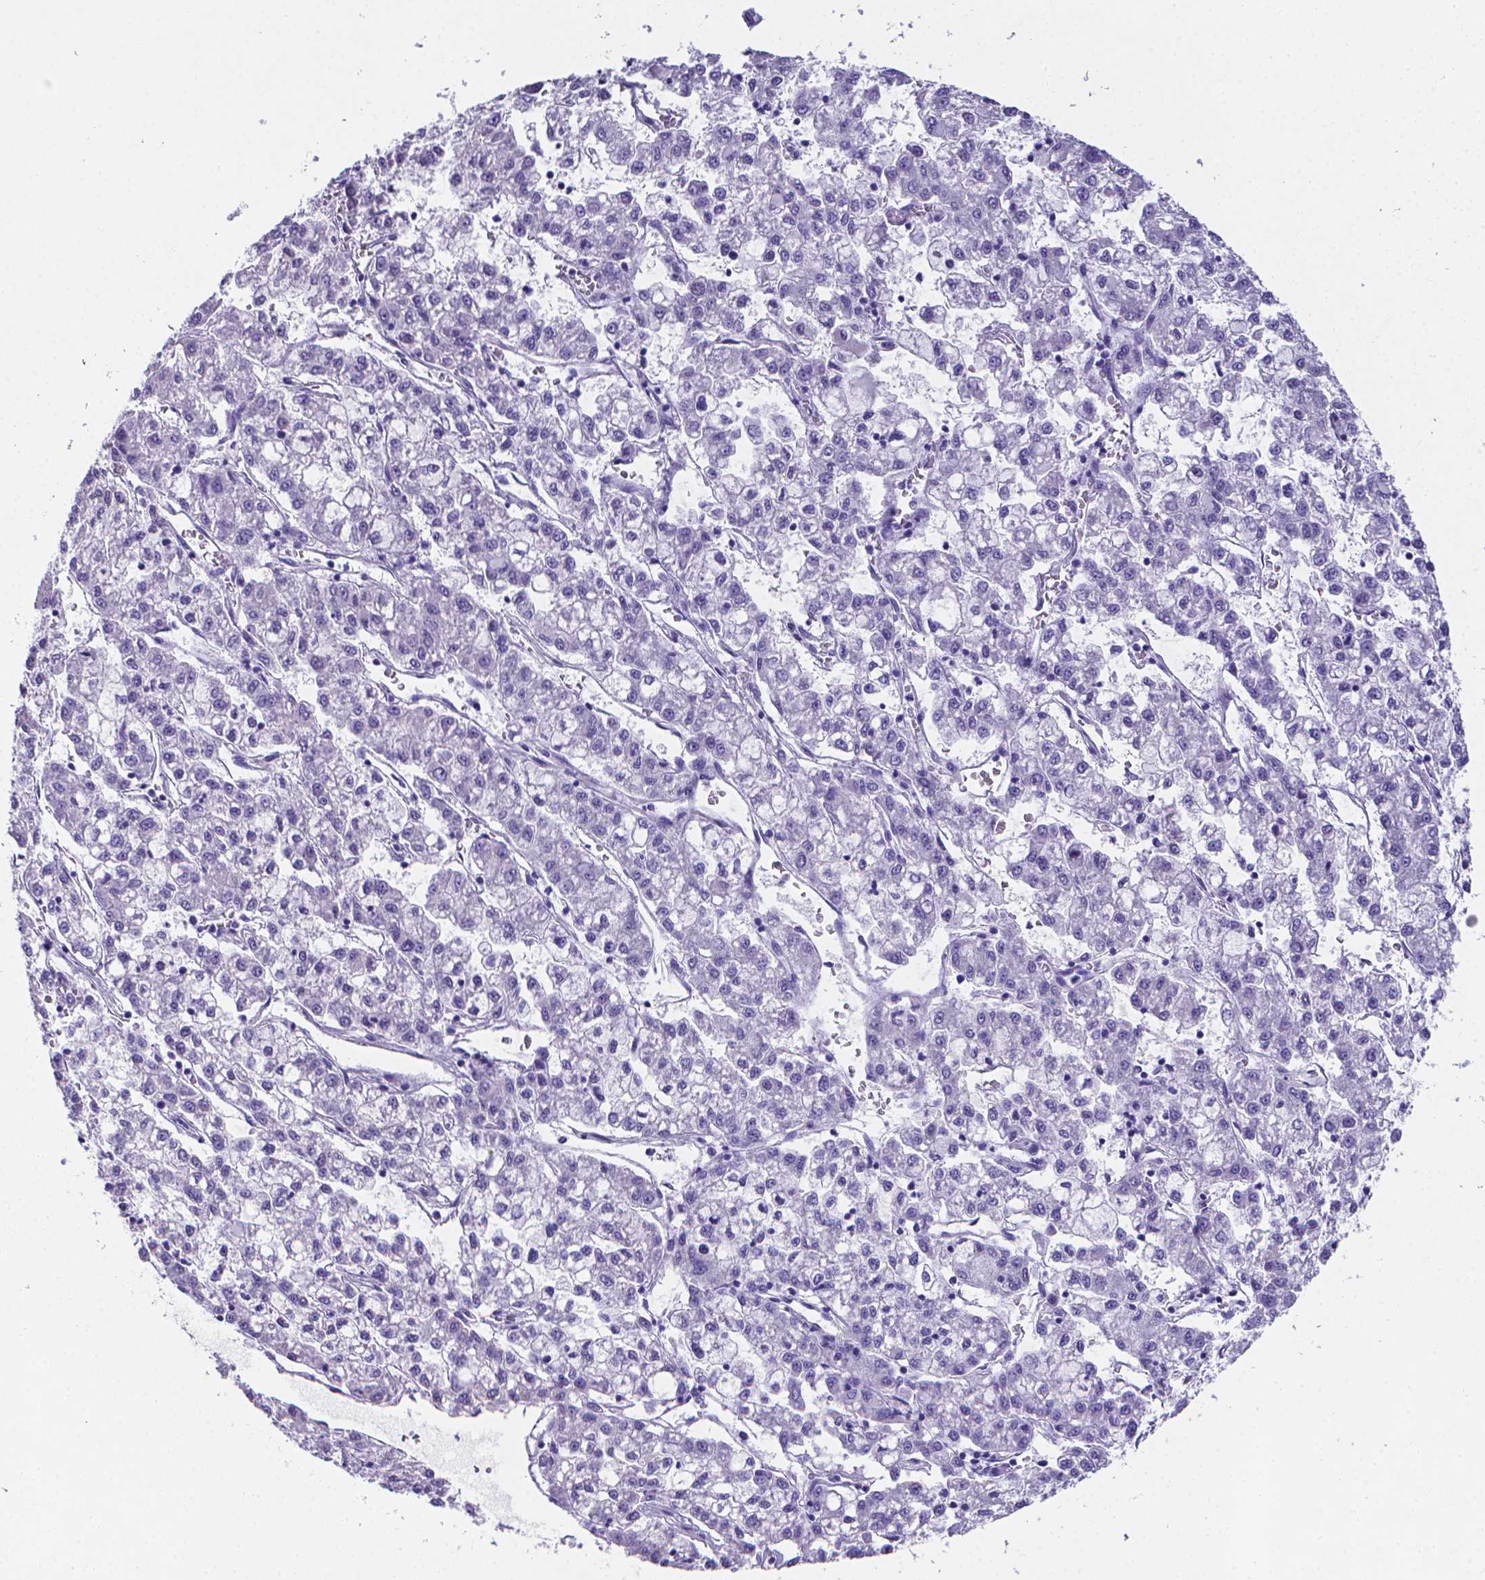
{"staining": {"intensity": "negative", "quantity": "none", "location": "none"}, "tissue": "liver cancer", "cell_type": "Tumor cells", "image_type": "cancer", "snomed": [{"axis": "morphology", "description": "Carcinoma, Hepatocellular, NOS"}, {"axis": "topography", "description": "Liver"}], "caption": "An immunohistochemistry (IHC) micrograph of liver hepatocellular carcinoma is shown. There is no staining in tumor cells of liver hepatocellular carcinoma. (DAB (3,3'-diaminobenzidine) immunohistochemistry (IHC) visualized using brightfield microscopy, high magnification).", "gene": "LRRC73", "patient": {"sex": "male", "age": 40}}